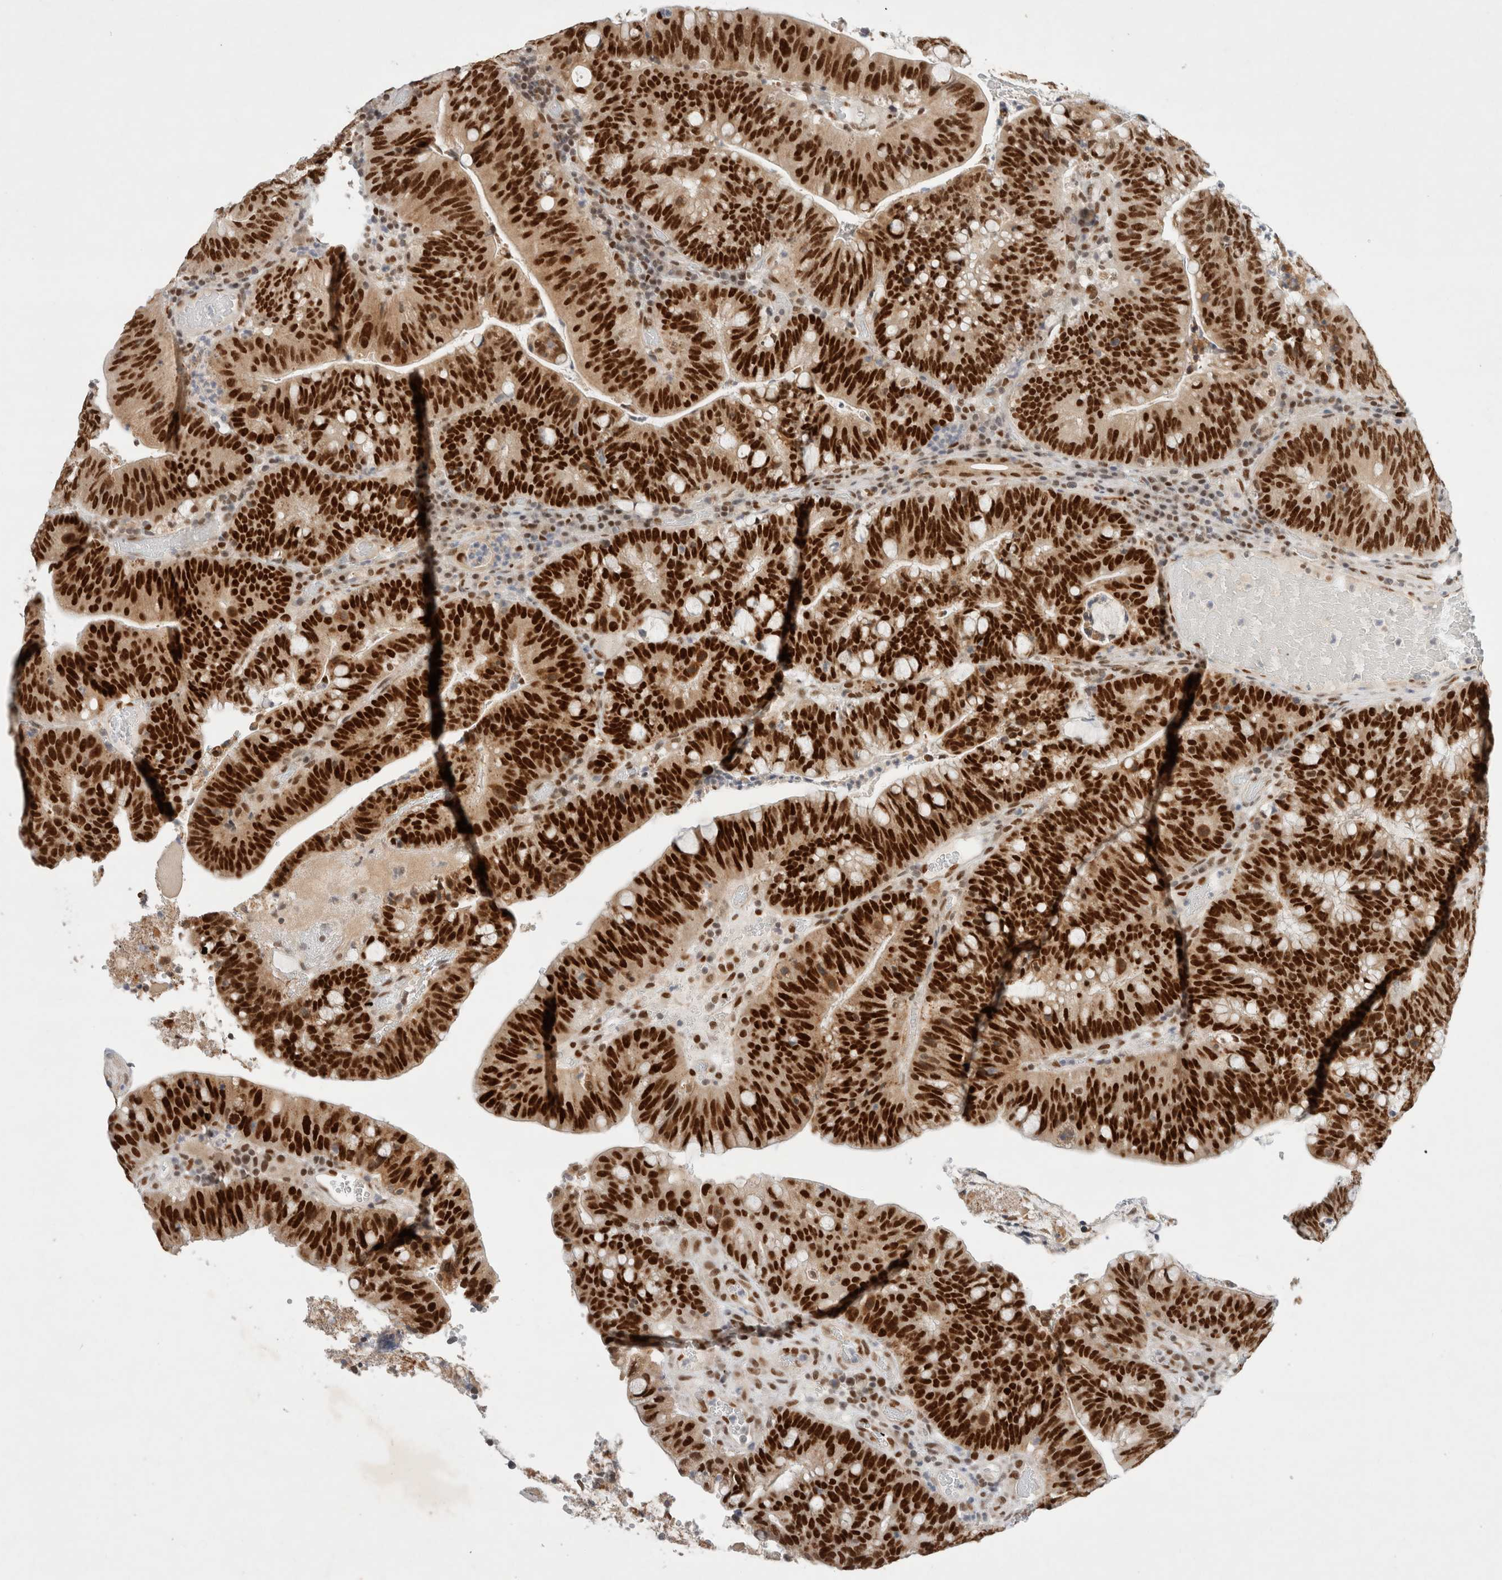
{"staining": {"intensity": "strong", "quantity": ">75%", "location": "nuclear"}, "tissue": "colorectal cancer", "cell_type": "Tumor cells", "image_type": "cancer", "snomed": [{"axis": "morphology", "description": "Adenocarcinoma, NOS"}, {"axis": "topography", "description": "Colon"}], "caption": "The immunohistochemical stain labels strong nuclear staining in tumor cells of colorectal cancer tissue.", "gene": "GTF2I", "patient": {"sex": "female", "age": 66}}